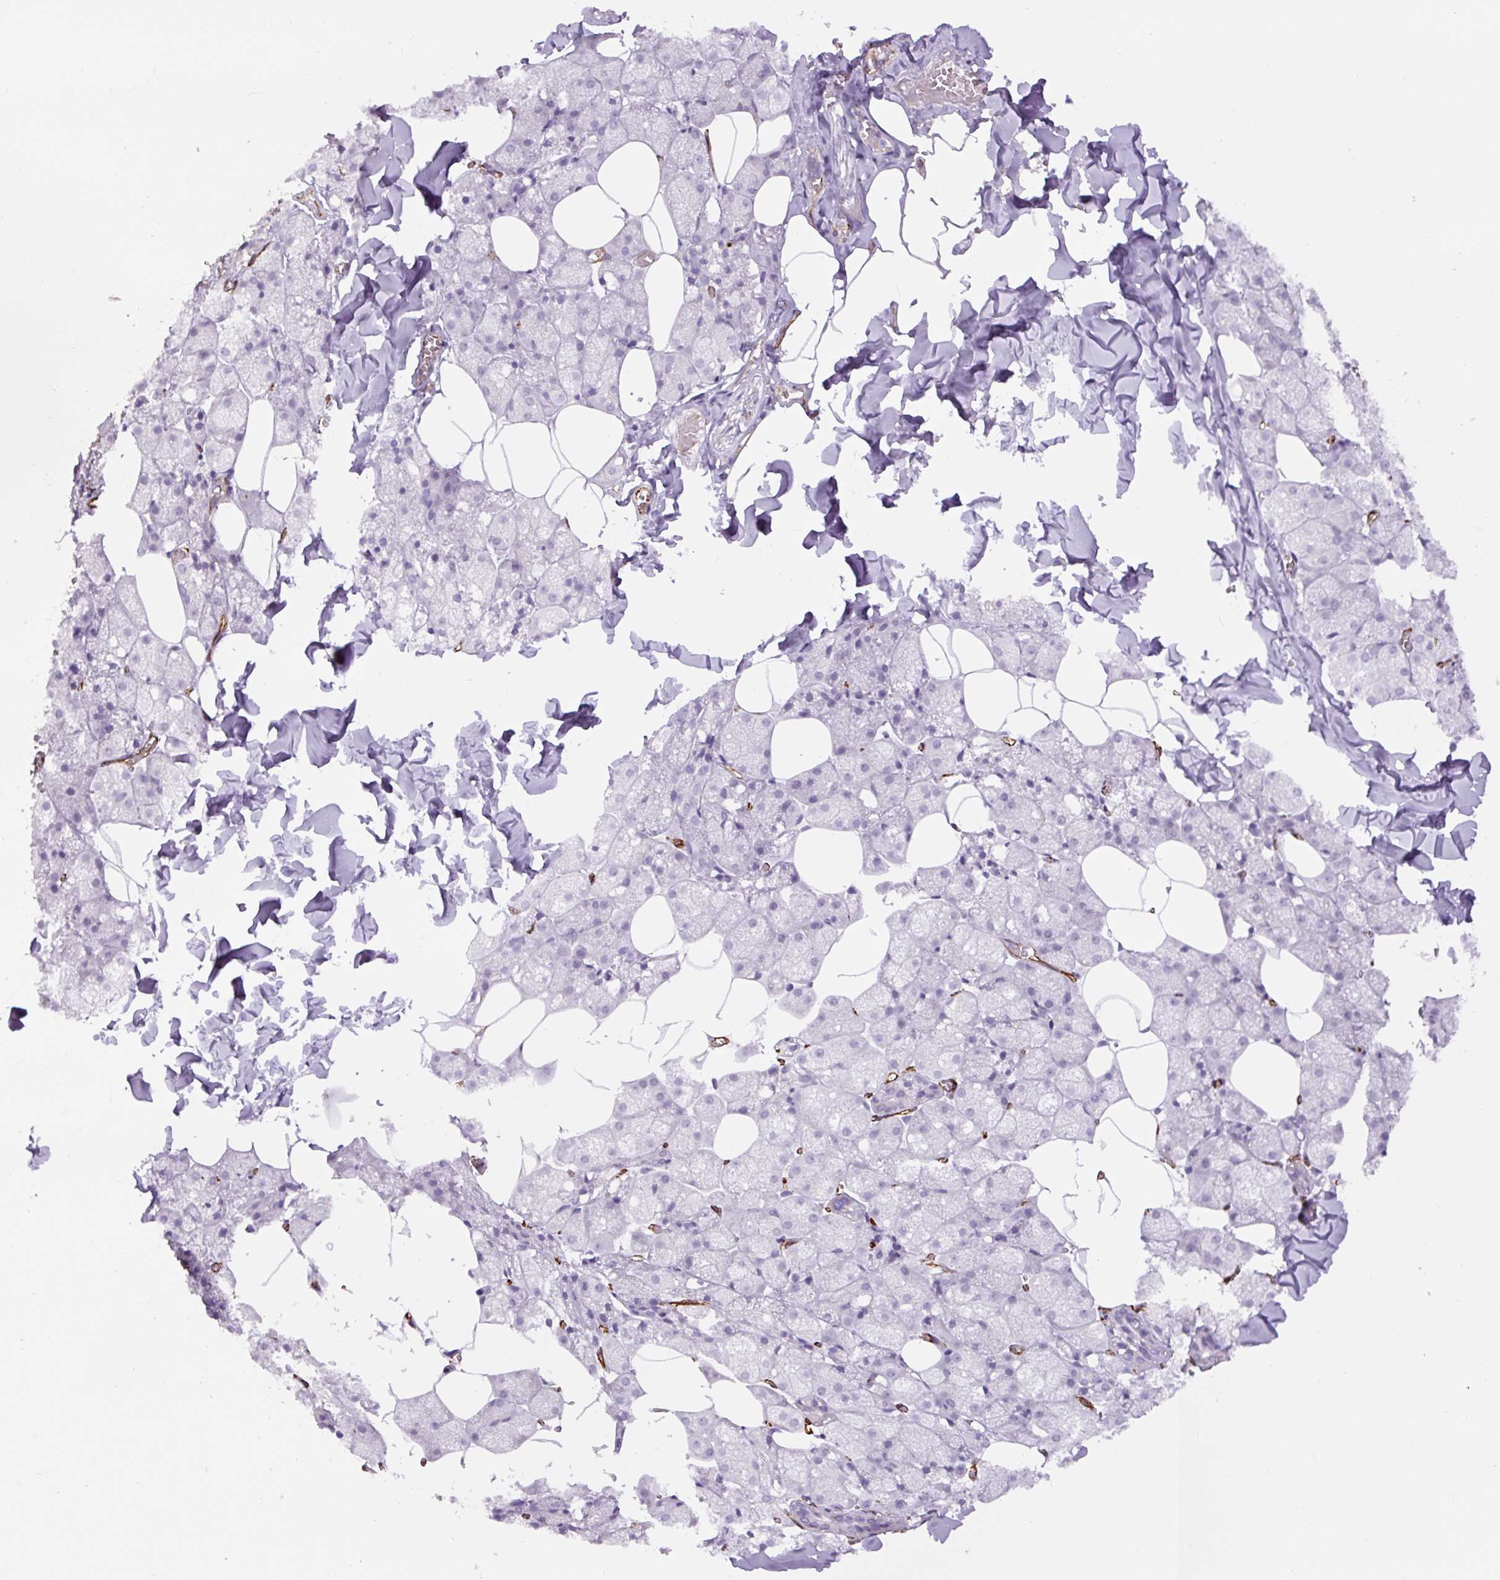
{"staining": {"intensity": "negative", "quantity": "none", "location": "none"}, "tissue": "salivary gland", "cell_type": "Glandular cells", "image_type": "normal", "snomed": [{"axis": "morphology", "description": "Normal tissue, NOS"}, {"axis": "topography", "description": "Salivary gland"}, {"axis": "topography", "description": "Peripheral nerve tissue"}], "caption": "IHC photomicrograph of unremarkable salivary gland stained for a protein (brown), which demonstrates no staining in glandular cells.", "gene": "NES", "patient": {"sex": "male", "age": 38}}